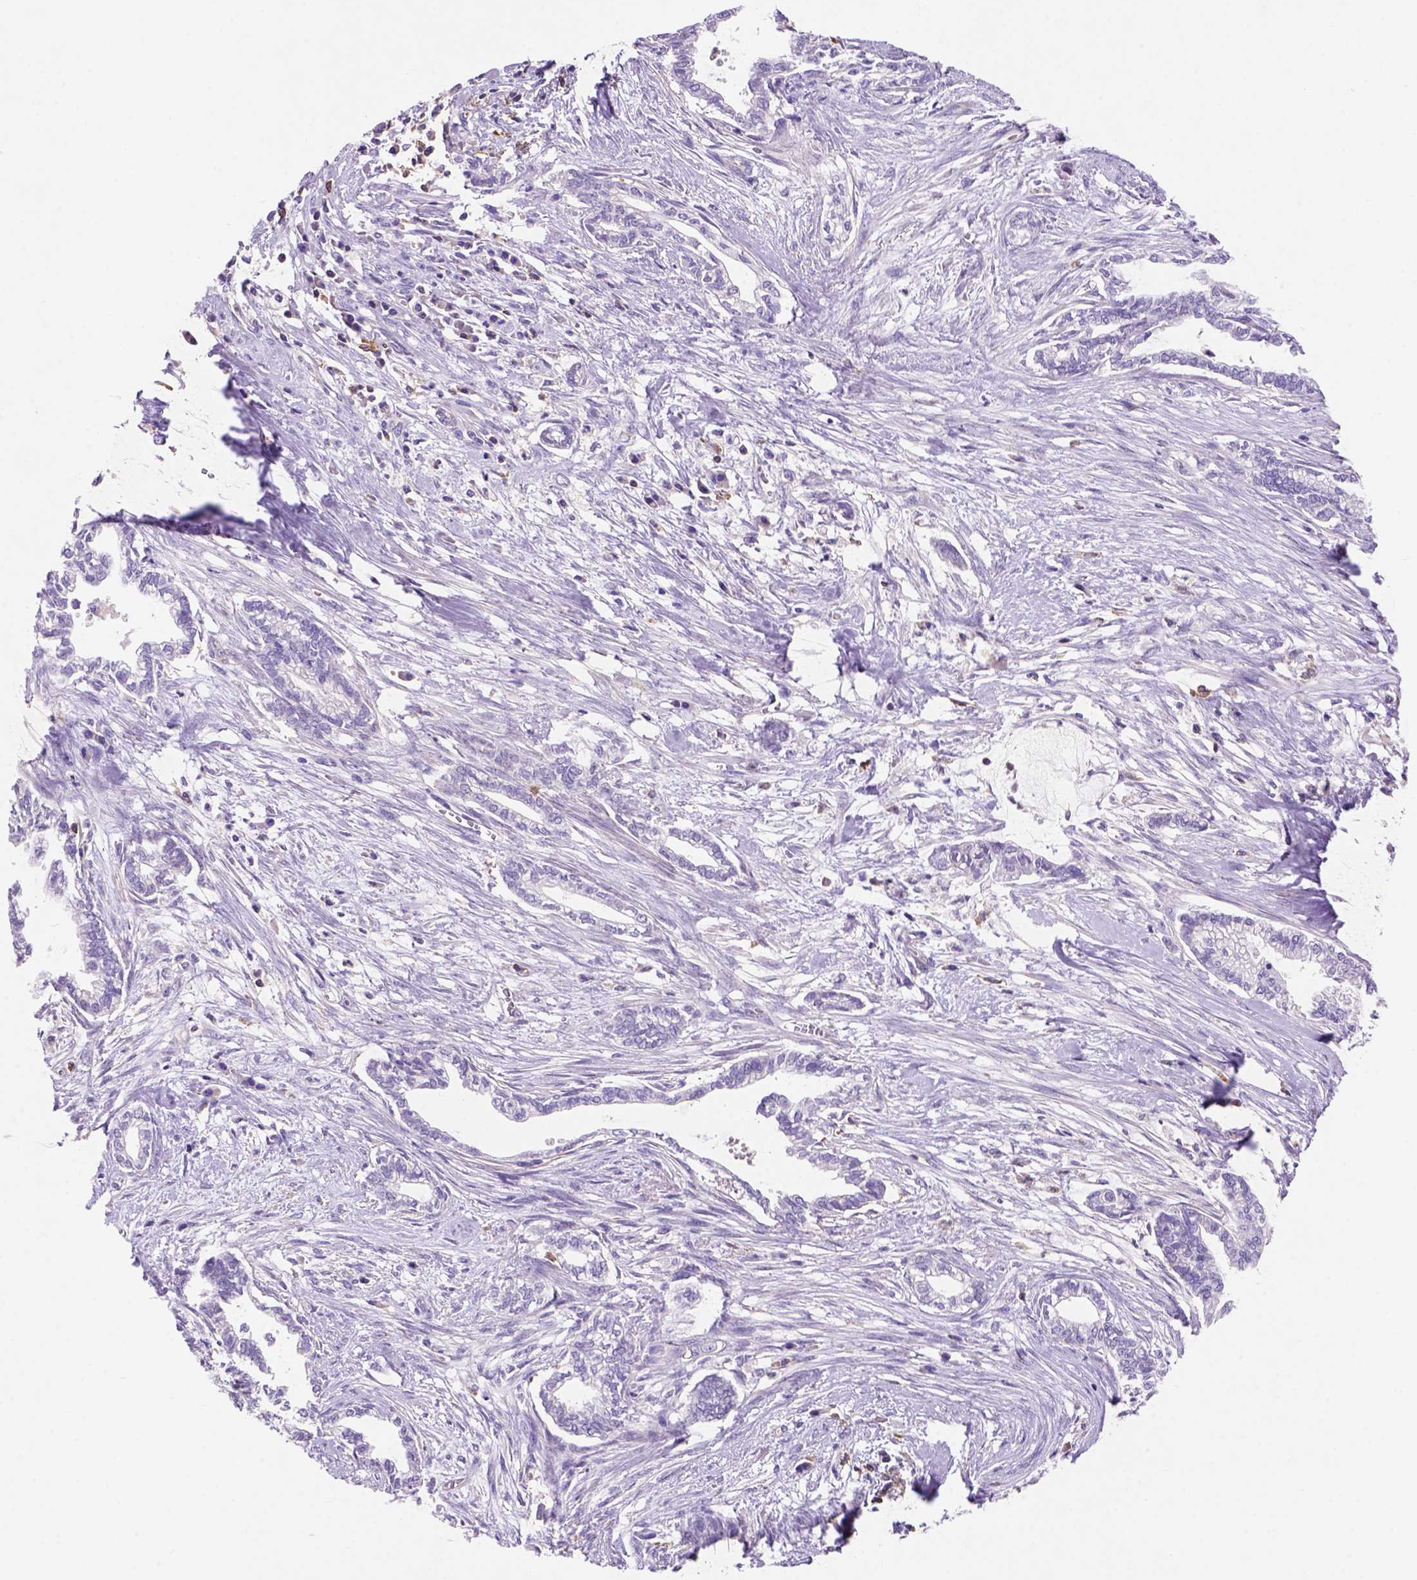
{"staining": {"intensity": "negative", "quantity": "none", "location": "none"}, "tissue": "cervical cancer", "cell_type": "Tumor cells", "image_type": "cancer", "snomed": [{"axis": "morphology", "description": "Adenocarcinoma, NOS"}, {"axis": "topography", "description": "Cervix"}], "caption": "Tumor cells show no significant protein staining in cervical adenocarcinoma.", "gene": "INPP5D", "patient": {"sex": "female", "age": 62}}